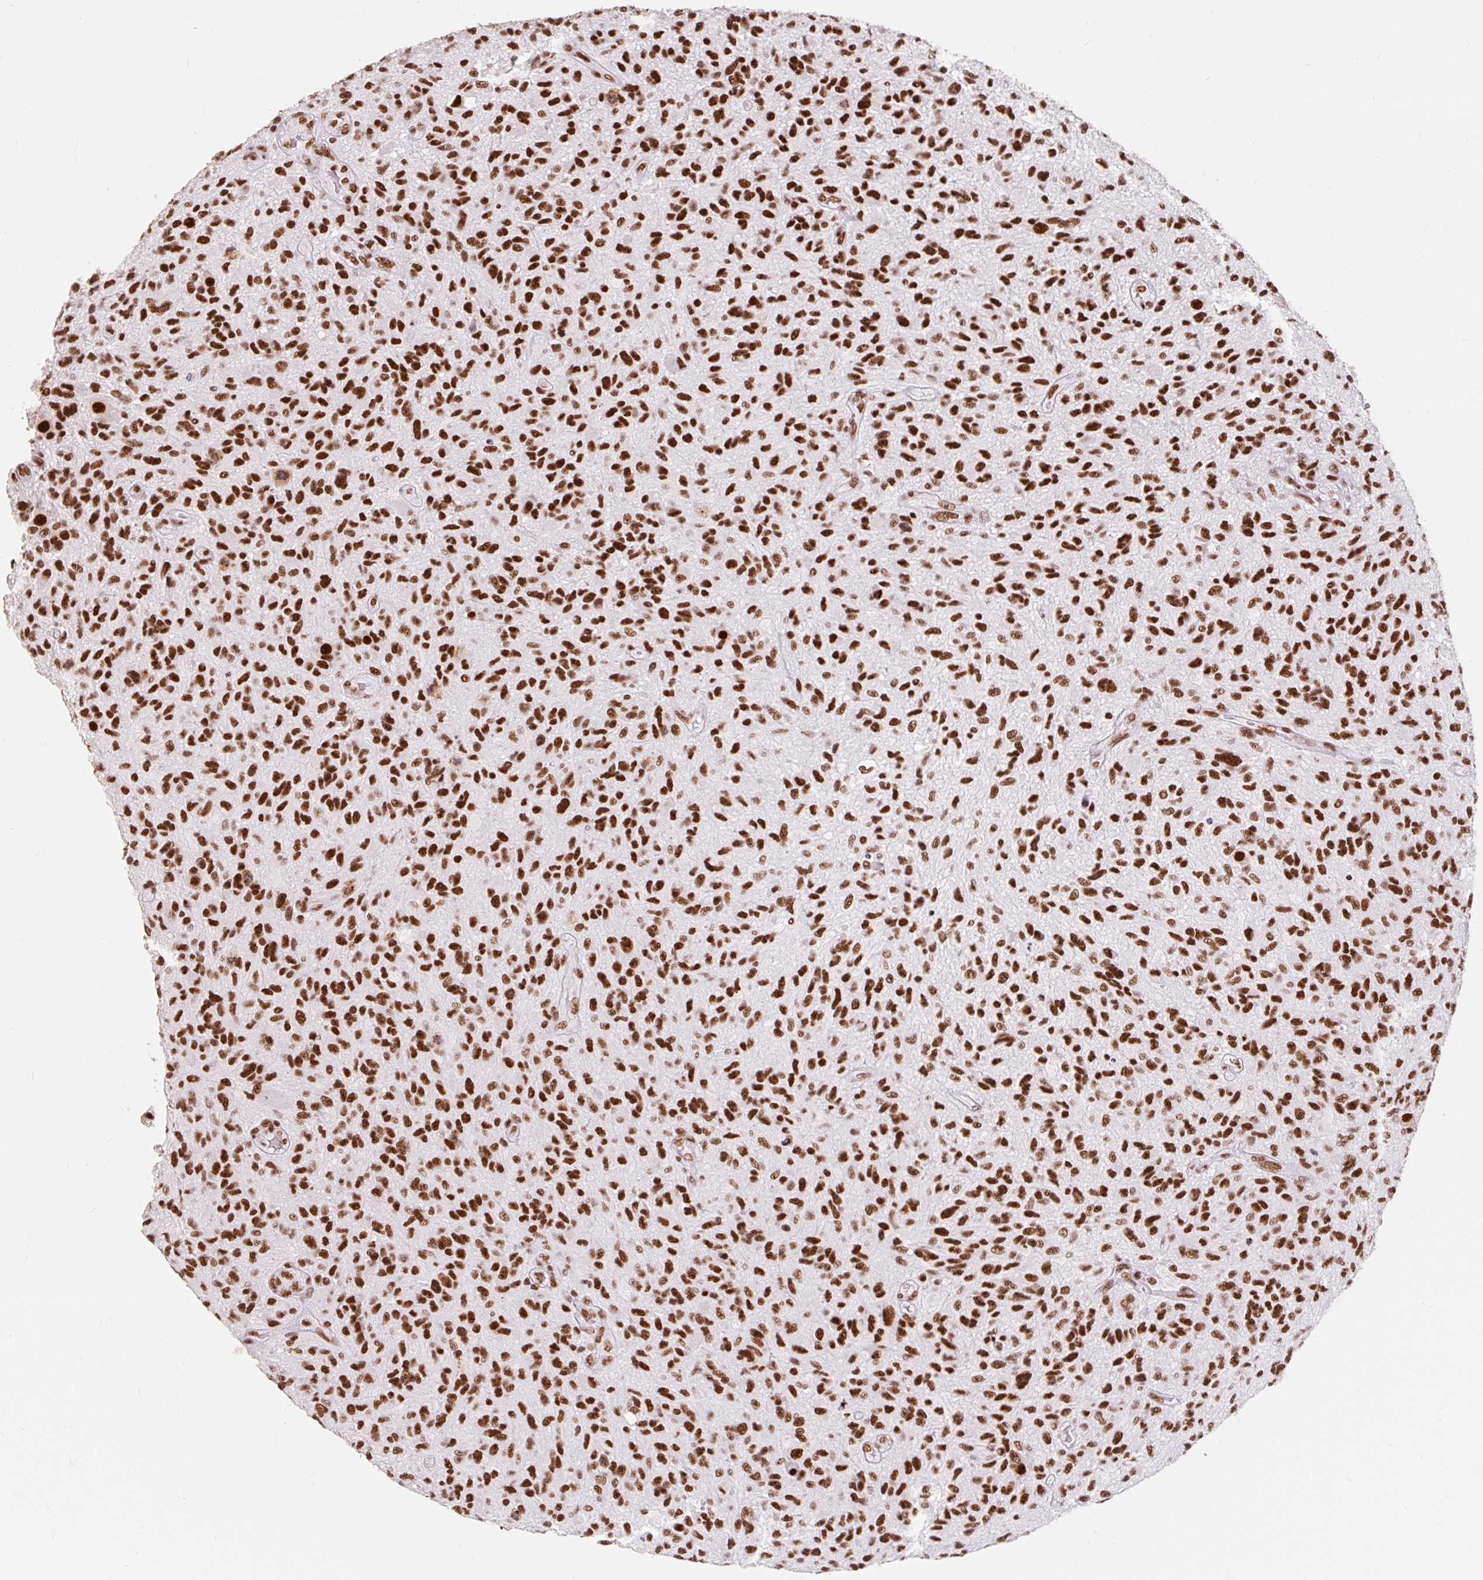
{"staining": {"intensity": "strong", "quantity": ">75%", "location": "nuclear"}, "tissue": "glioma", "cell_type": "Tumor cells", "image_type": "cancer", "snomed": [{"axis": "morphology", "description": "Glioma, malignant, High grade"}, {"axis": "topography", "description": "Brain"}], "caption": "Immunohistochemistry (DAB (3,3'-diaminobenzidine)) staining of human malignant high-grade glioma shows strong nuclear protein staining in approximately >75% of tumor cells.", "gene": "SRSF10", "patient": {"sex": "male", "age": 47}}